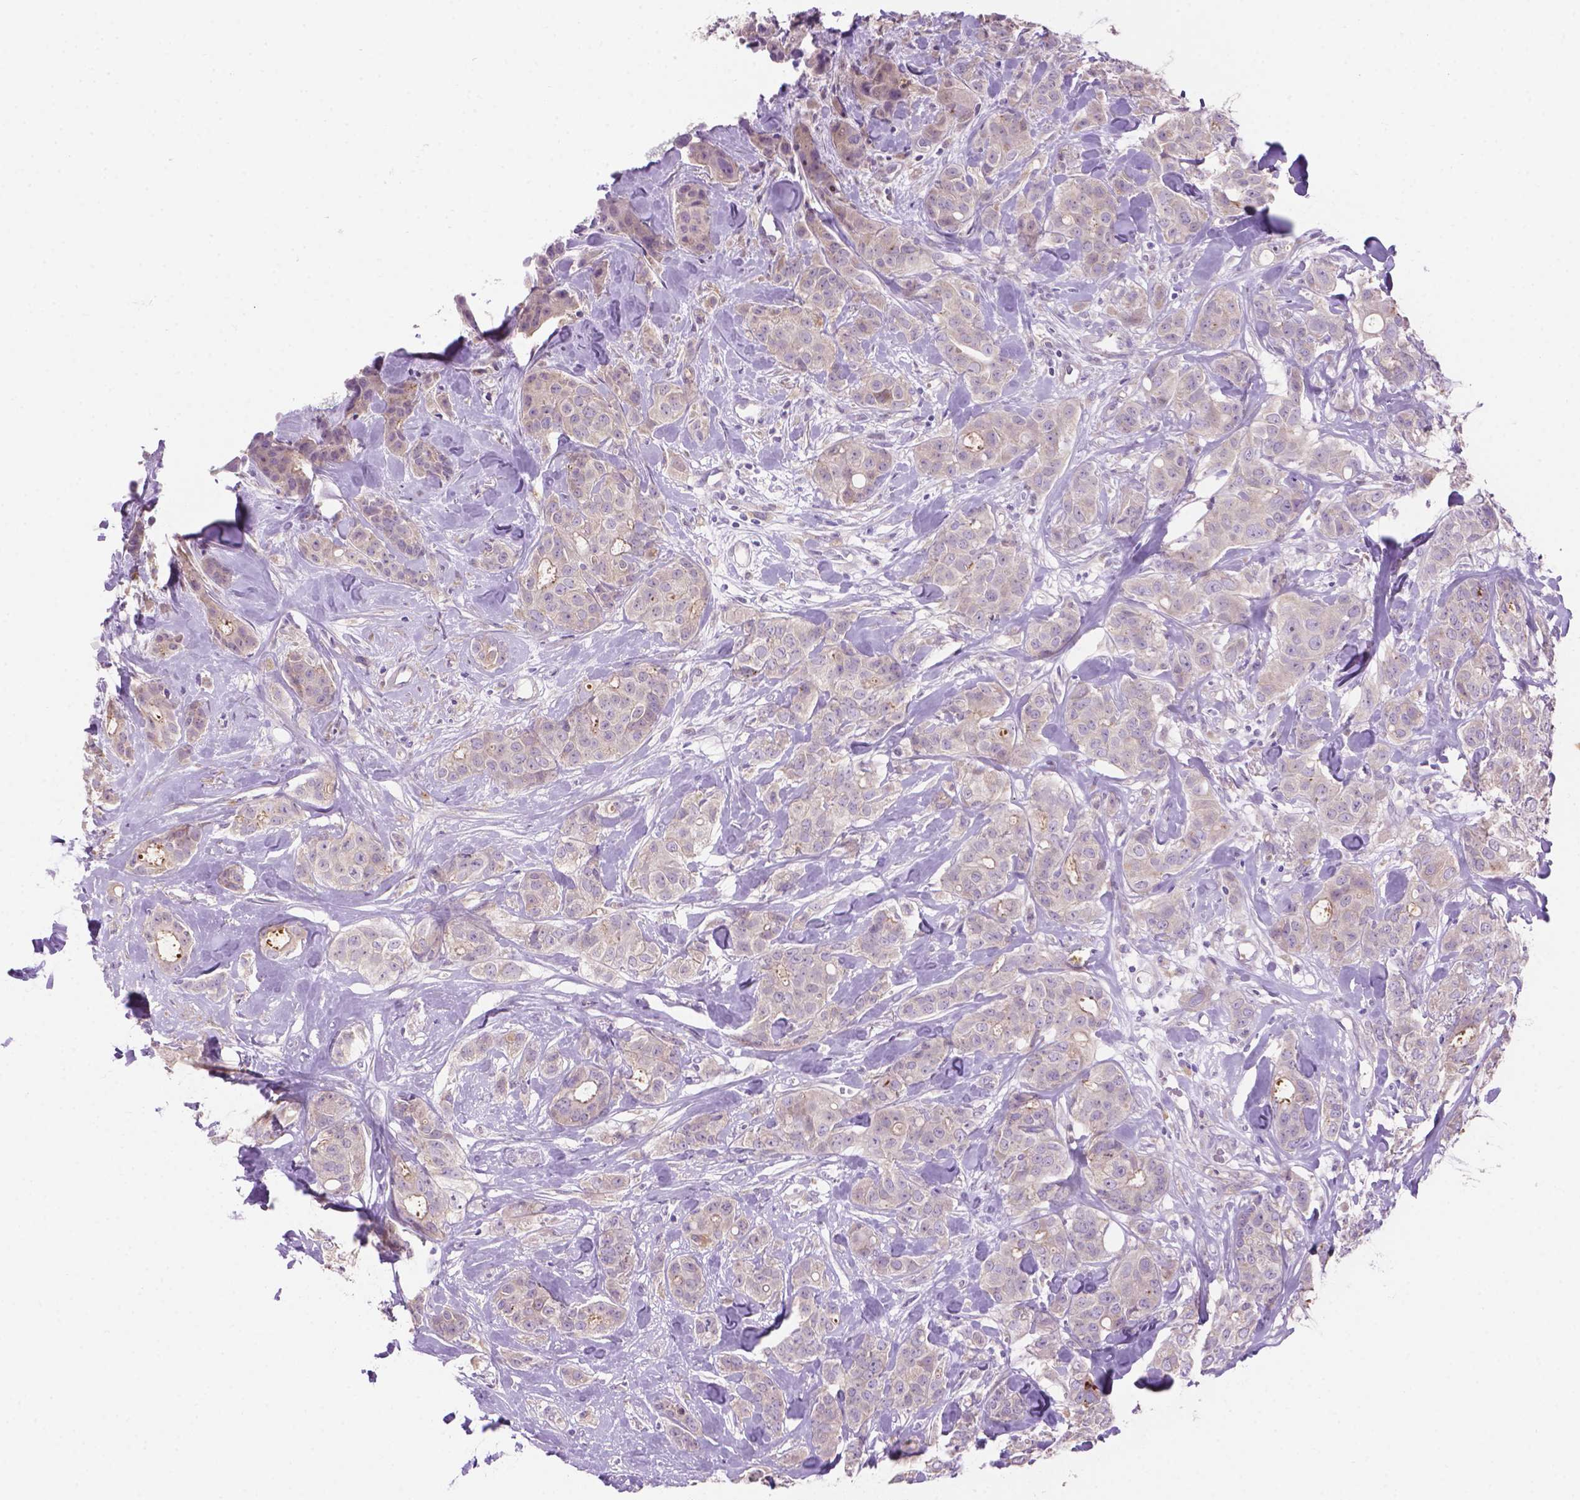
{"staining": {"intensity": "negative", "quantity": "none", "location": "none"}, "tissue": "breast cancer", "cell_type": "Tumor cells", "image_type": "cancer", "snomed": [{"axis": "morphology", "description": "Duct carcinoma"}, {"axis": "topography", "description": "Breast"}], "caption": "Immunohistochemical staining of human infiltrating ductal carcinoma (breast) shows no significant staining in tumor cells.", "gene": "CDH7", "patient": {"sex": "female", "age": 43}}